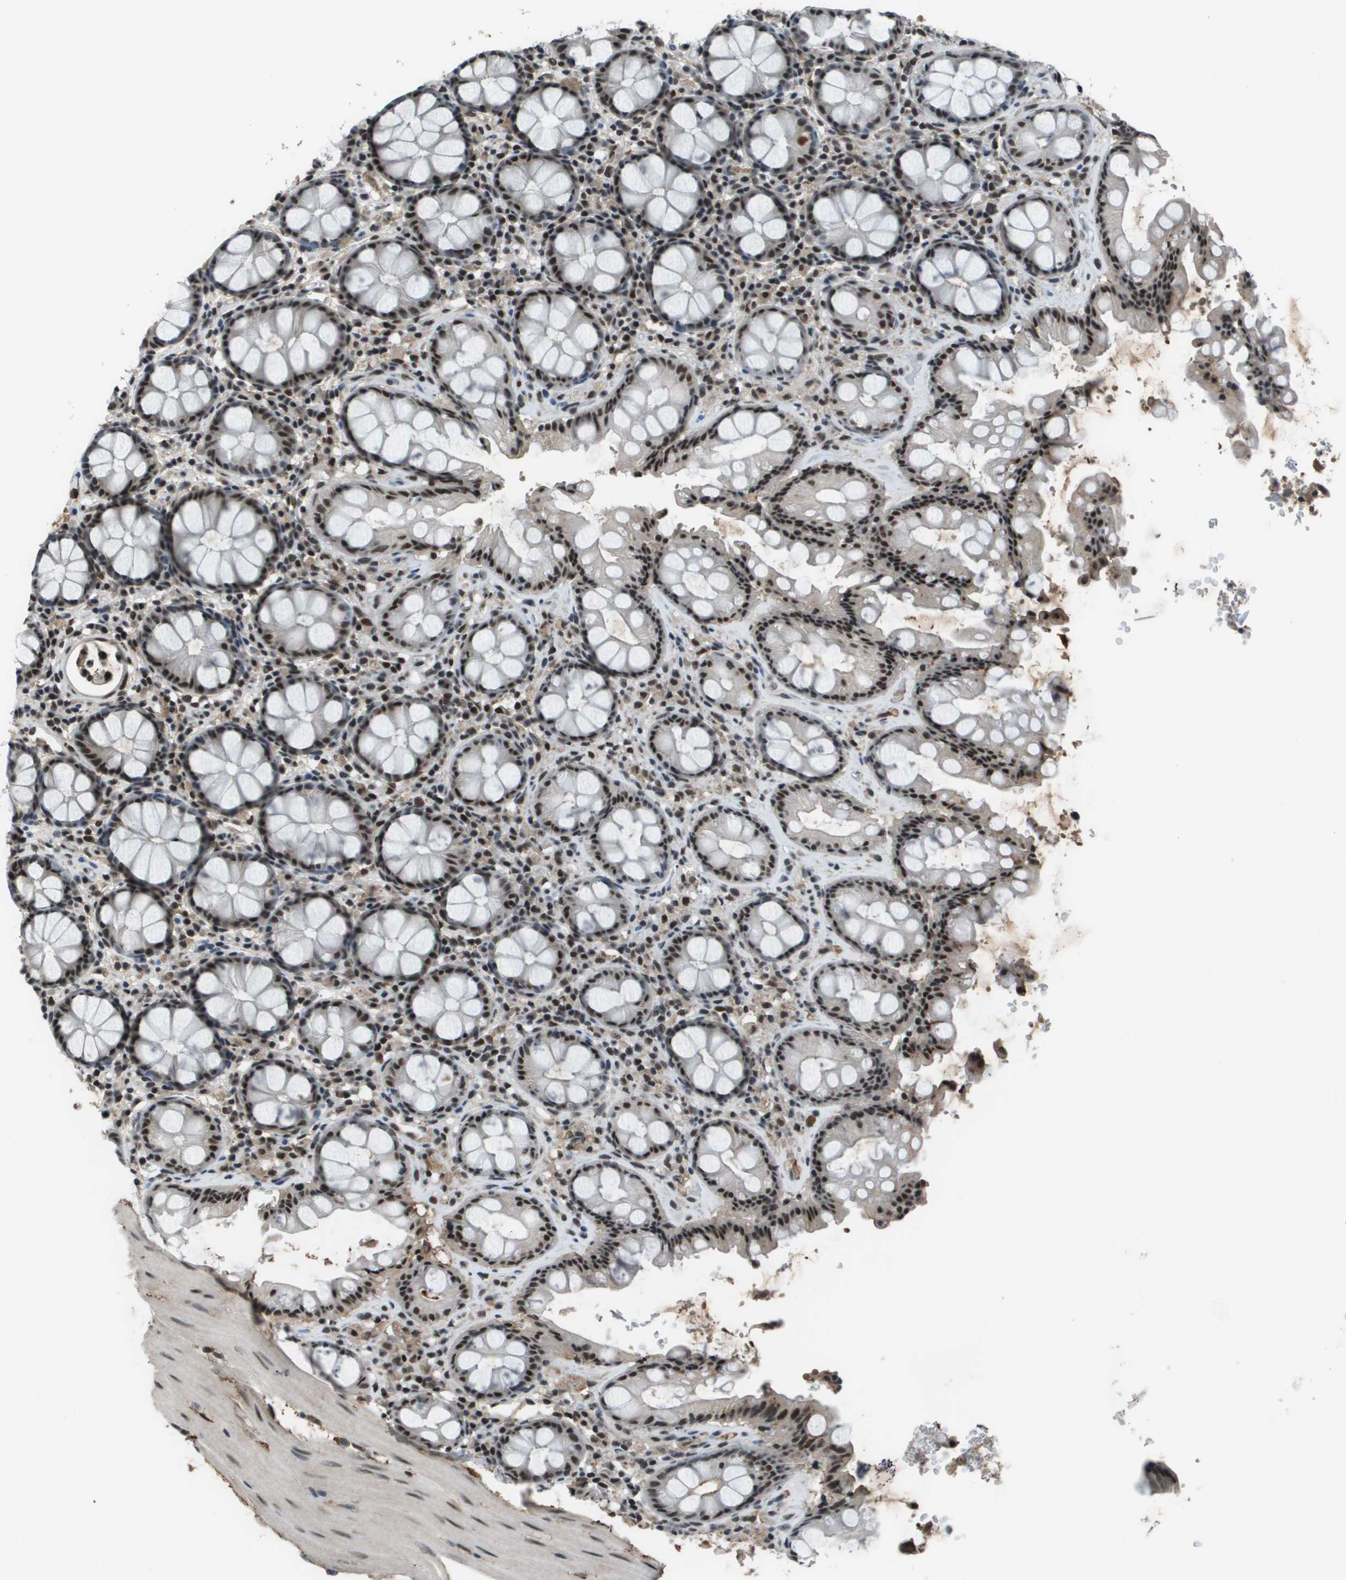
{"staining": {"intensity": "strong", "quantity": ">75%", "location": "nuclear"}, "tissue": "rectum", "cell_type": "Glandular cells", "image_type": "normal", "snomed": [{"axis": "morphology", "description": "Normal tissue, NOS"}, {"axis": "topography", "description": "Rectum"}], "caption": "The micrograph displays a brown stain indicating the presence of a protein in the nuclear of glandular cells in rectum. (IHC, brightfield microscopy, high magnification).", "gene": "THRAP3", "patient": {"sex": "male", "age": 64}}